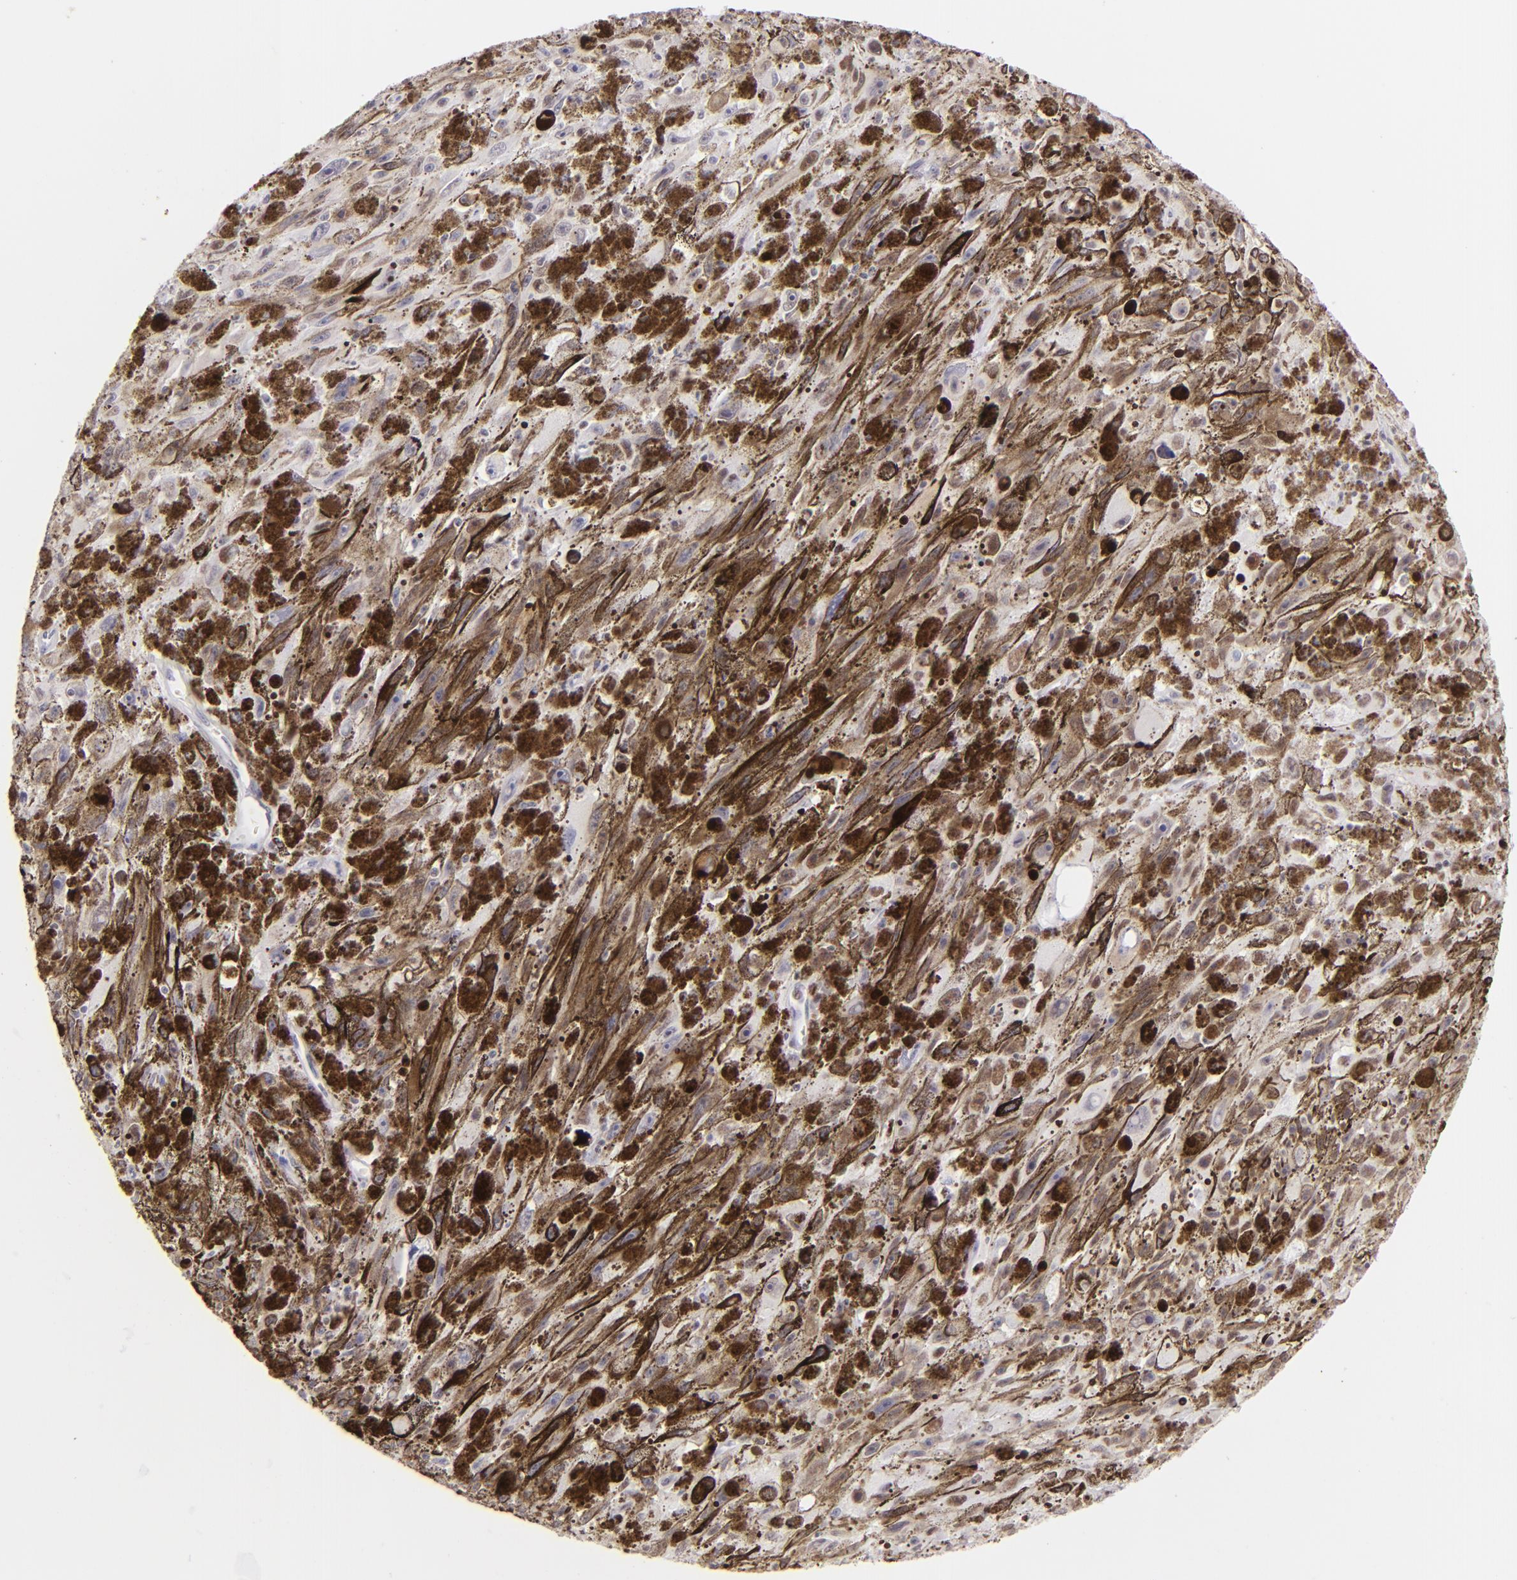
{"staining": {"intensity": "negative", "quantity": "none", "location": "none"}, "tissue": "melanoma", "cell_type": "Tumor cells", "image_type": "cancer", "snomed": [{"axis": "morphology", "description": "Malignant melanoma, NOS"}, {"axis": "topography", "description": "Skin"}], "caption": "DAB (3,3'-diaminobenzidine) immunohistochemical staining of human melanoma reveals no significant expression in tumor cells.", "gene": "POU2F1", "patient": {"sex": "female", "age": 104}}